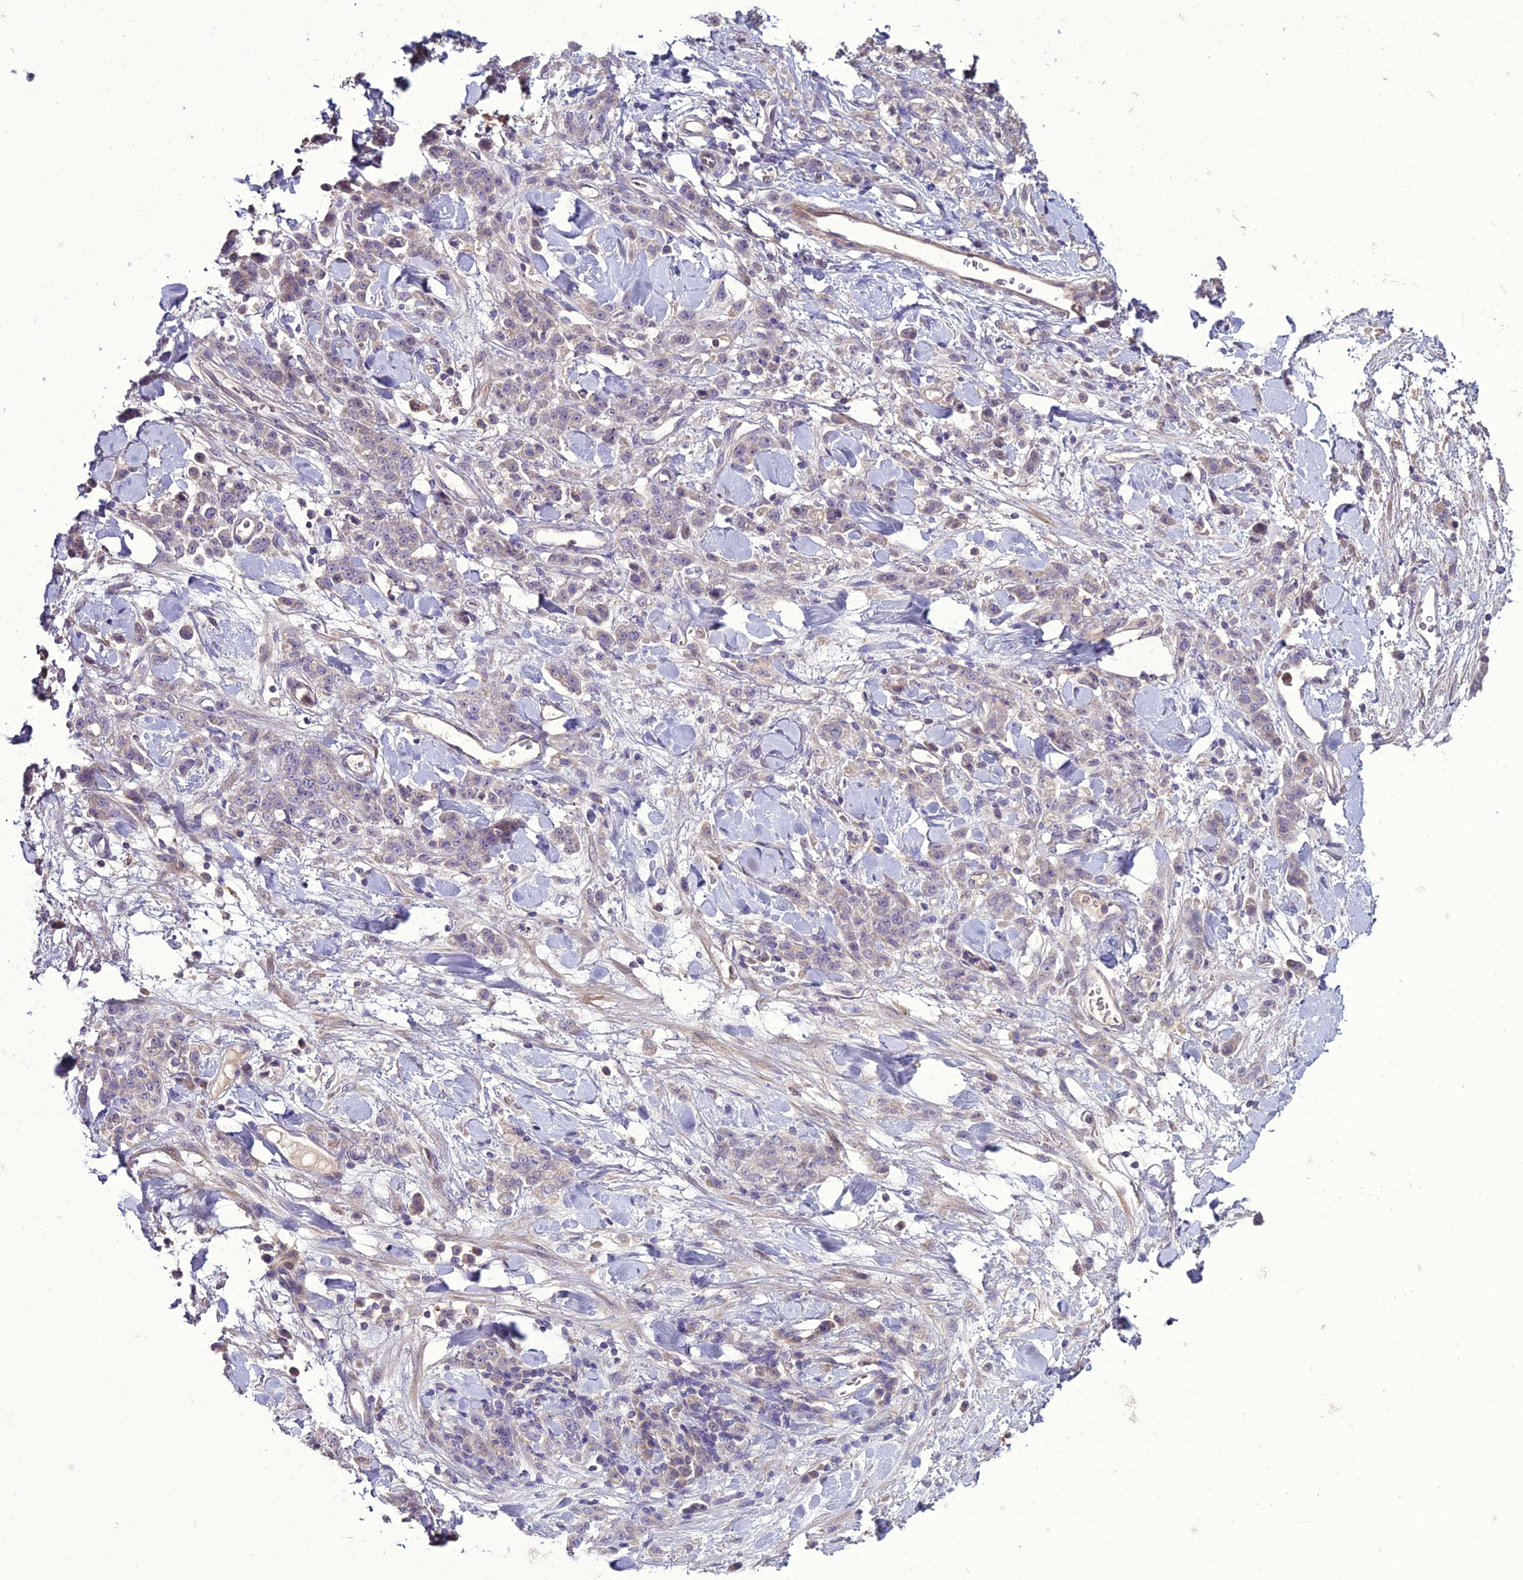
{"staining": {"intensity": "weak", "quantity": "<25%", "location": "cytoplasmic/membranous"}, "tissue": "stomach cancer", "cell_type": "Tumor cells", "image_type": "cancer", "snomed": [{"axis": "morphology", "description": "Normal tissue, NOS"}, {"axis": "morphology", "description": "Adenocarcinoma, NOS"}, {"axis": "topography", "description": "Stomach"}], "caption": "Tumor cells are negative for protein expression in human stomach cancer (adenocarcinoma).", "gene": "C2orf76", "patient": {"sex": "male", "age": 82}}